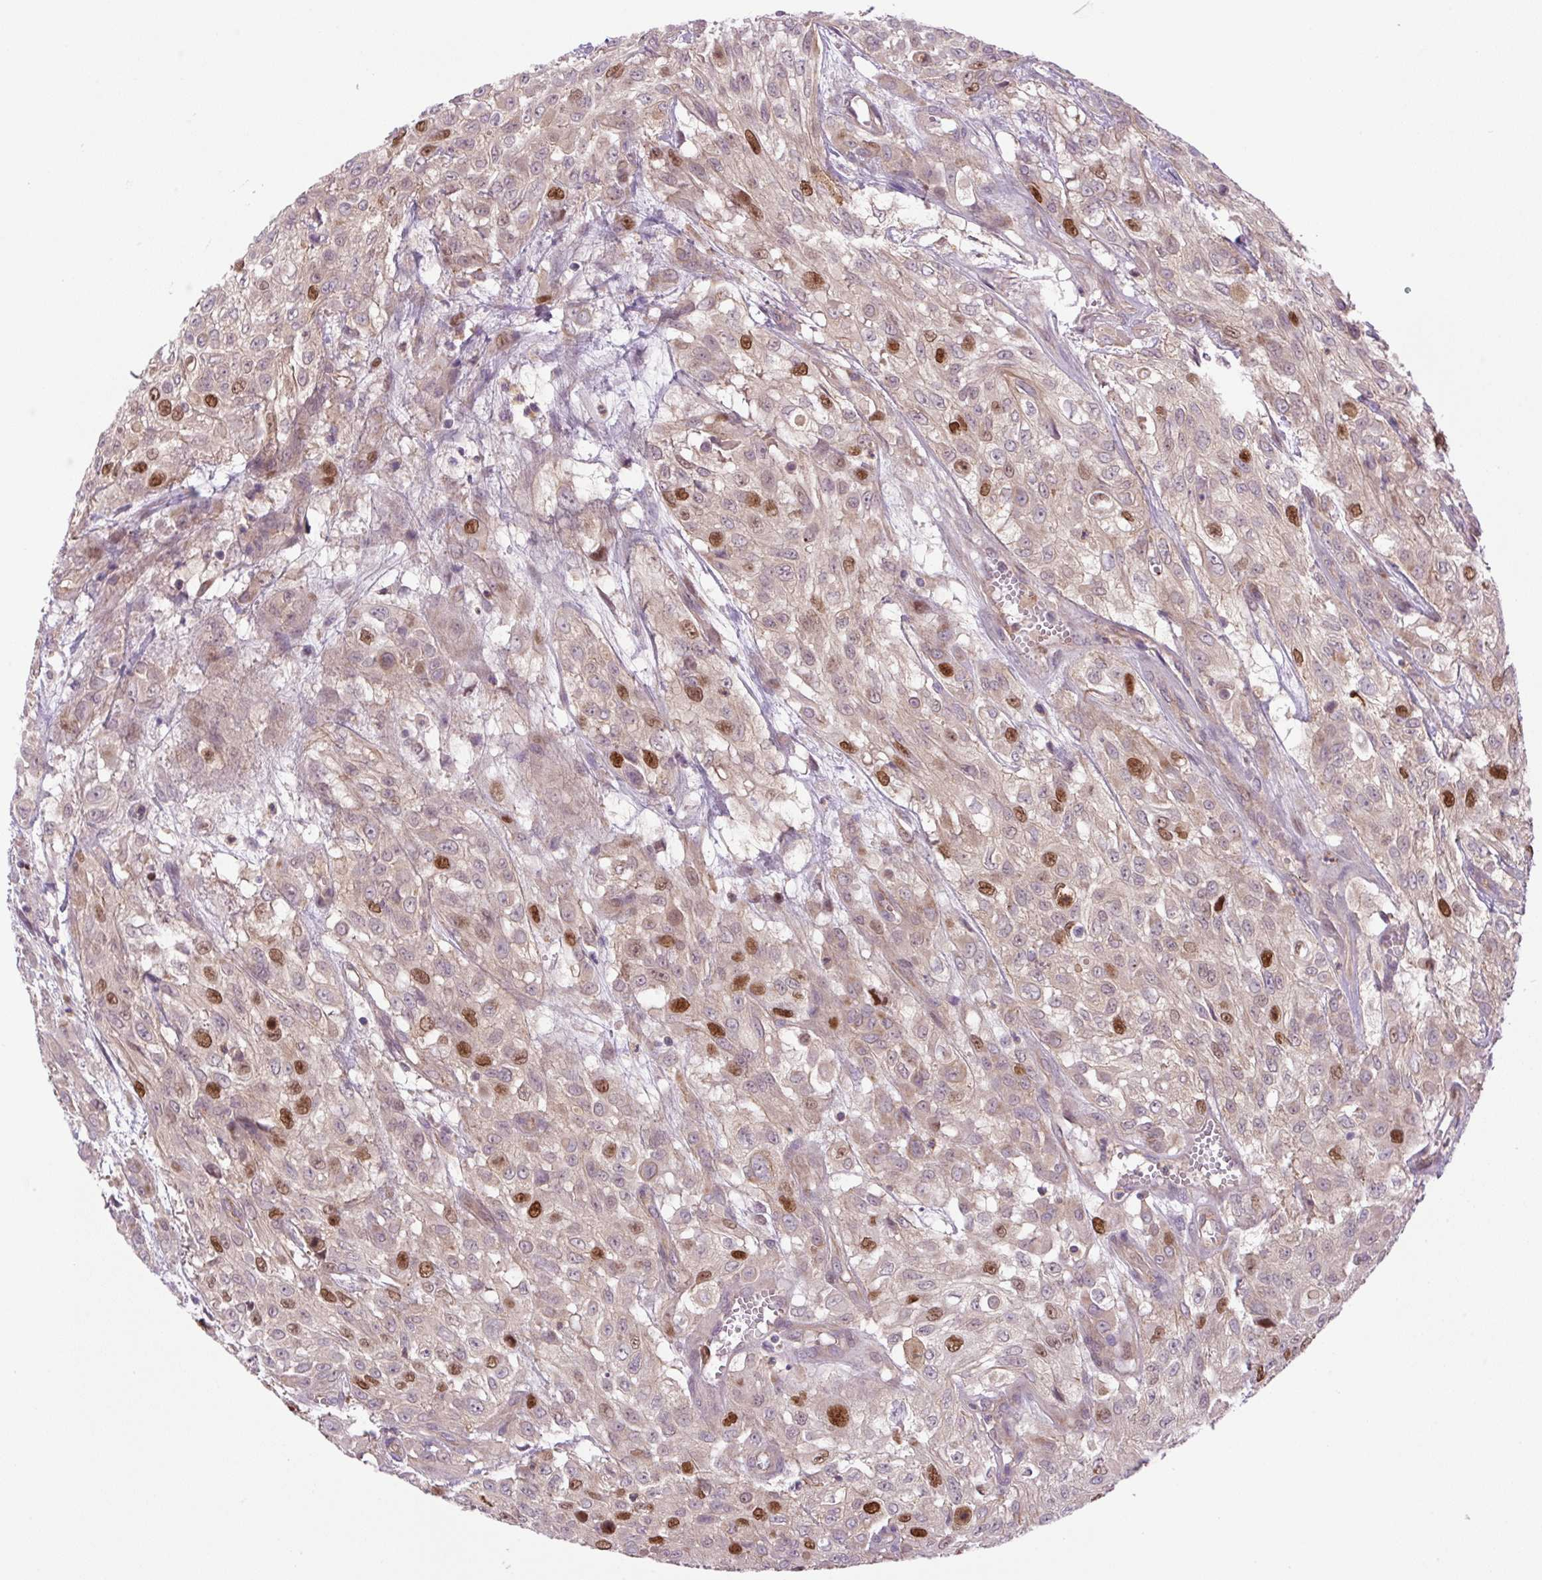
{"staining": {"intensity": "moderate", "quantity": "25%-75%", "location": "nuclear"}, "tissue": "urothelial cancer", "cell_type": "Tumor cells", "image_type": "cancer", "snomed": [{"axis": "morphology", "description": "Urothelial carcinoma, High grade"}, {"axis": "topography", "description": "Urinary bladder"}], "caption": "Urothelial cancer stained with DAB immunohistochemistry demonstrates medium levels of moderate nuclear positivity in about 25%-75% of tumor cells.", "gene": "KIFC1", "patient": {"sex": "male", "age": 57}}